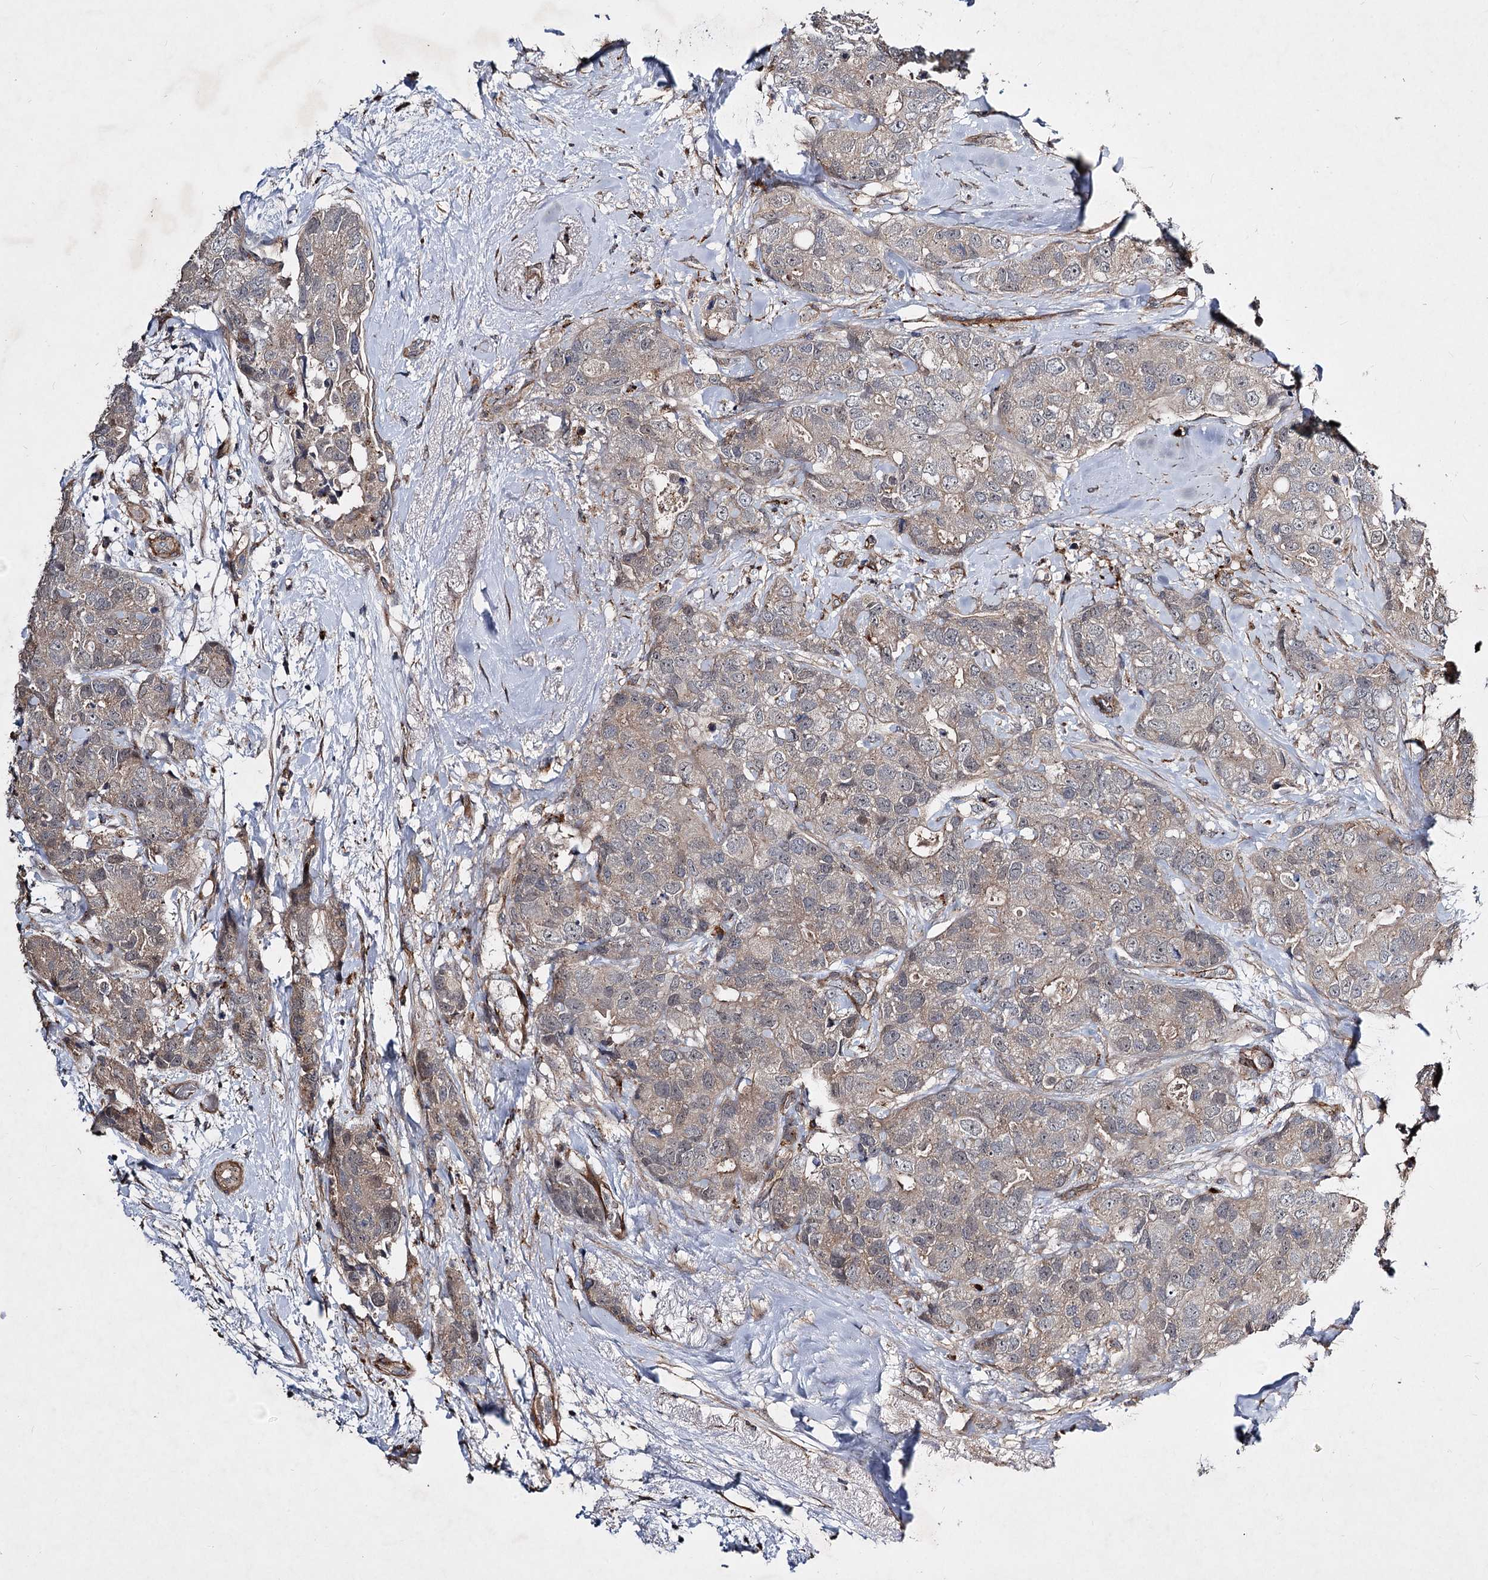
{"staining": {"intensity": "weak", "quantity": "25%-75%", "location": "cytoplasmic/membranous"}, "tissue": "breast cancer", "cell_type": "Tumor cells", "image_type": "cancer", "snomed": [{"axis": "morphology", "description": "Duct carcinoma"}, {"axis": "topography", "description": "Breast"}], "caption": "DAB (3,3'-diaminobenzidine) immunohistochemical staining of human breast cancer demonstrates weak cytoplasmic/membranous protein expression in approximately 25%-75% of tumor cells.", "gene": "MINDY3", "patient": {"sex": "female", "age": 62}}